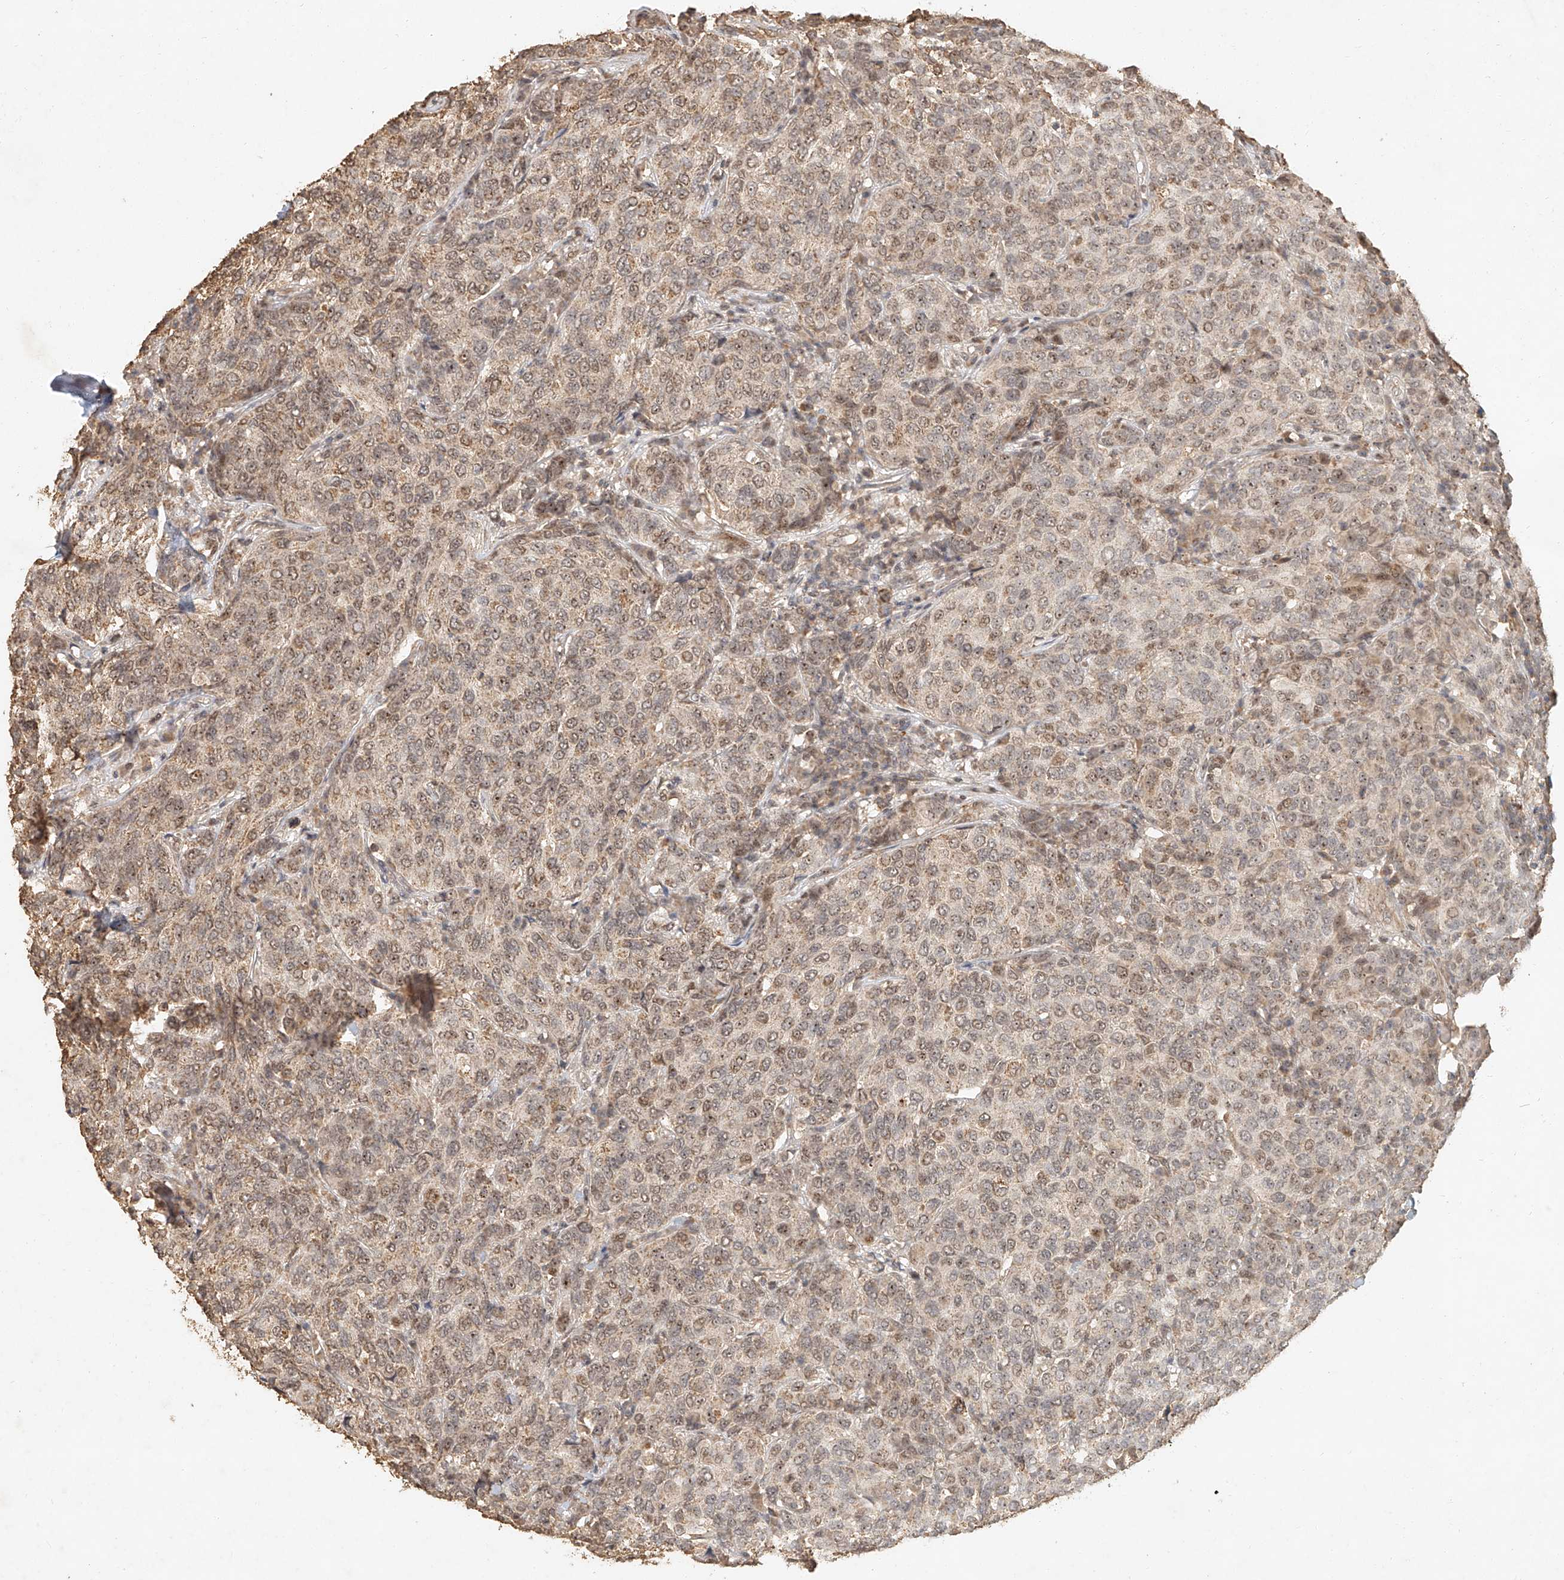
{"staining": {"intensity": "weak", "quantity": ">75%", "location": "cytoplasmic/membranous,nuclear"}, "tissue": "breast cancer", "cell_type": "Tumor cells", "image_type": "cancer", "snomed": [{"axis": "morphology", "description": "Duct carcinoma"}, {"axis": "topography", "description": "Breast"}], "caption": "Brown immunohistochemical staining in breast cancer reveals weak cytoplasmic/membranous and nuclear expression in about >75% of tumor cells. (brown staining indicates protein expression, while blue staining denotes nuclei).", "gene": "CXorf58", "patient": {"sex": "female", "age": 55}}